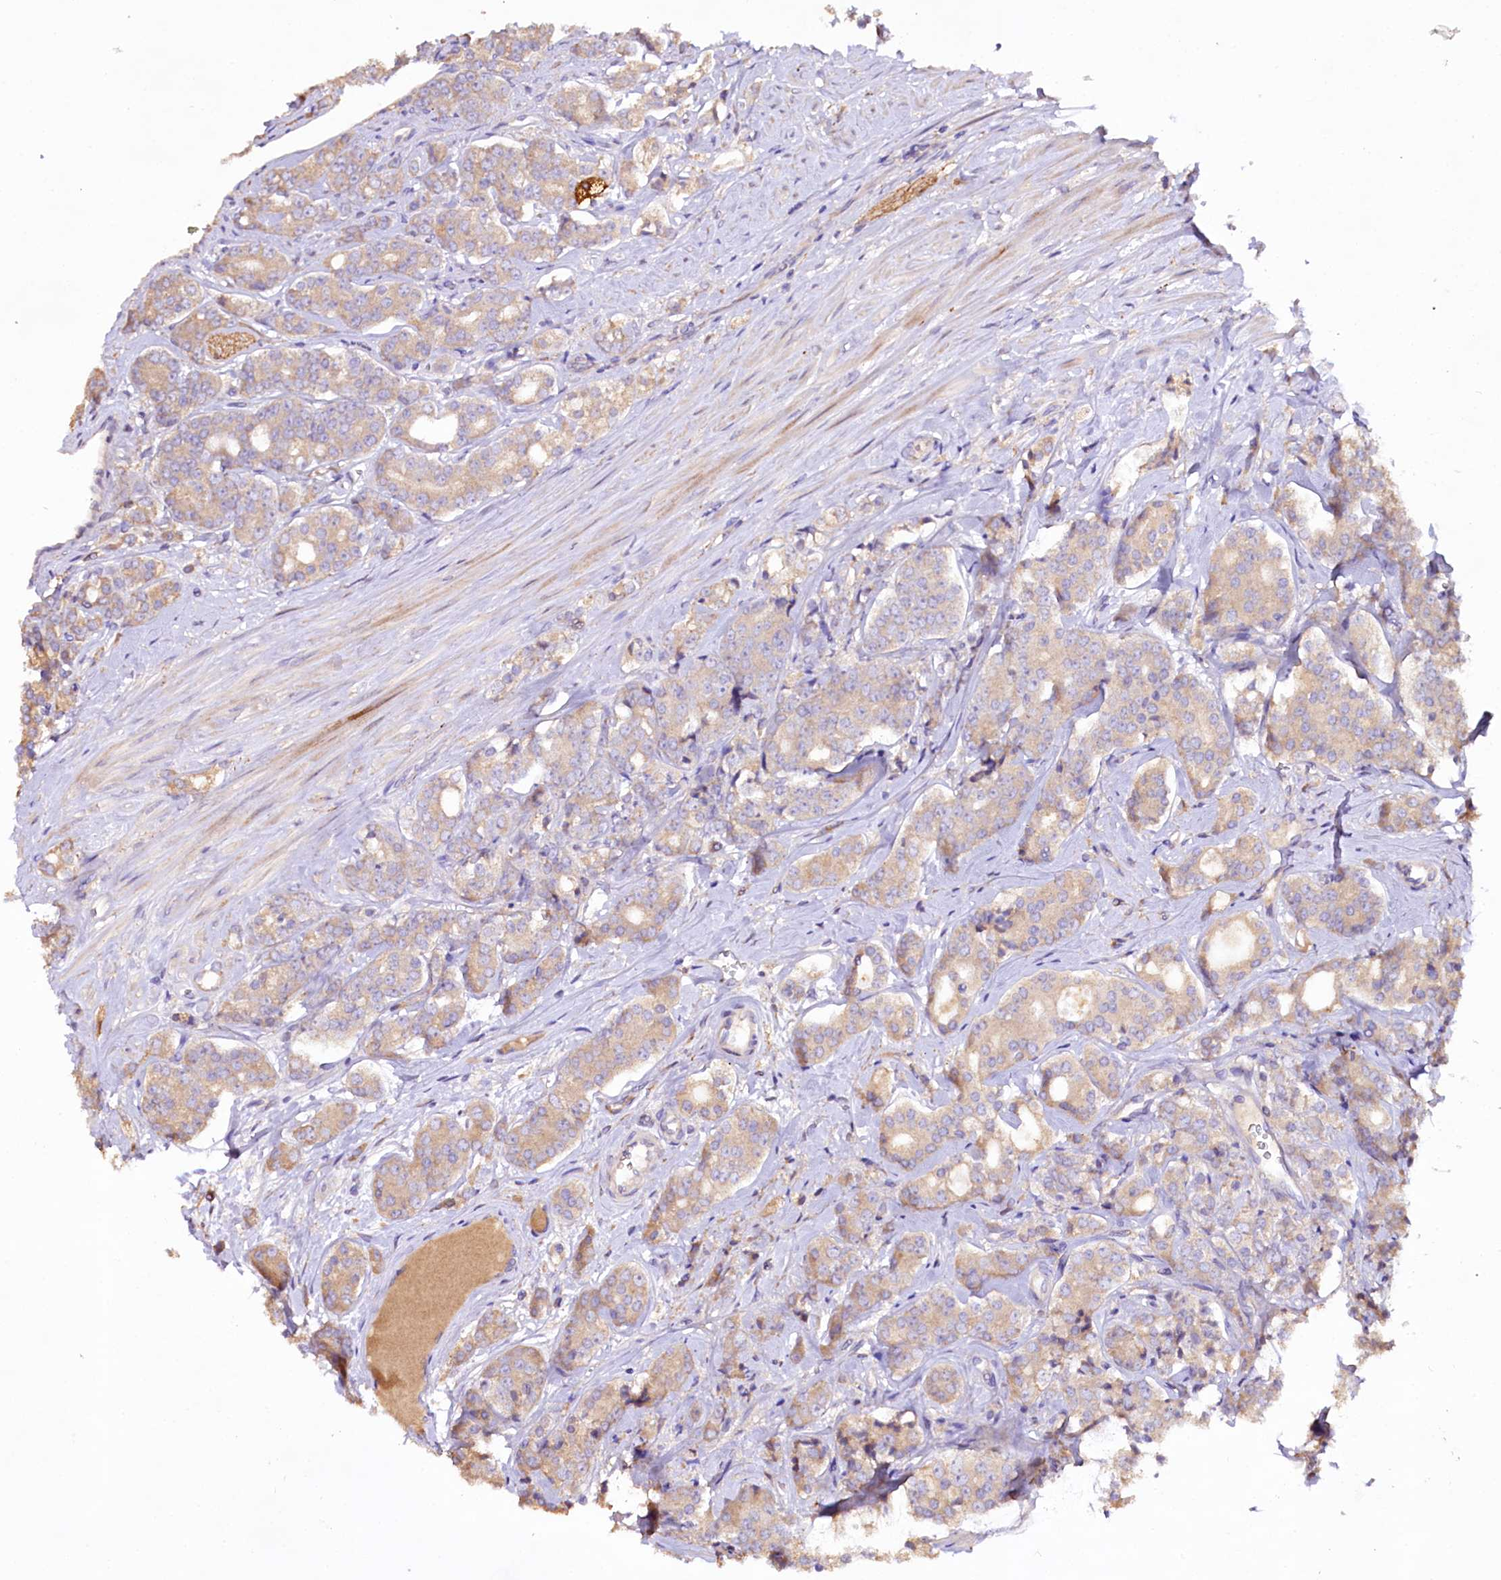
{"staining": {"intensity": "weak", "quantity": "<25%", "location": "cytoplasmic/membranous"}, "tissue": "prostate cancer", "cell_type": "Tumor cells", "image_type": "cancer", "snomed": [{"axis": "morphology", "description": "Adenocarcinoma, High grade"}, {"axis": "topography", "description": "Prostate"}], "caption": "The micrograph shows no staining of tumor cells in prostate cancer.", "gene": "DMXL2", "patient": {"sex": "male", "age": 62}}